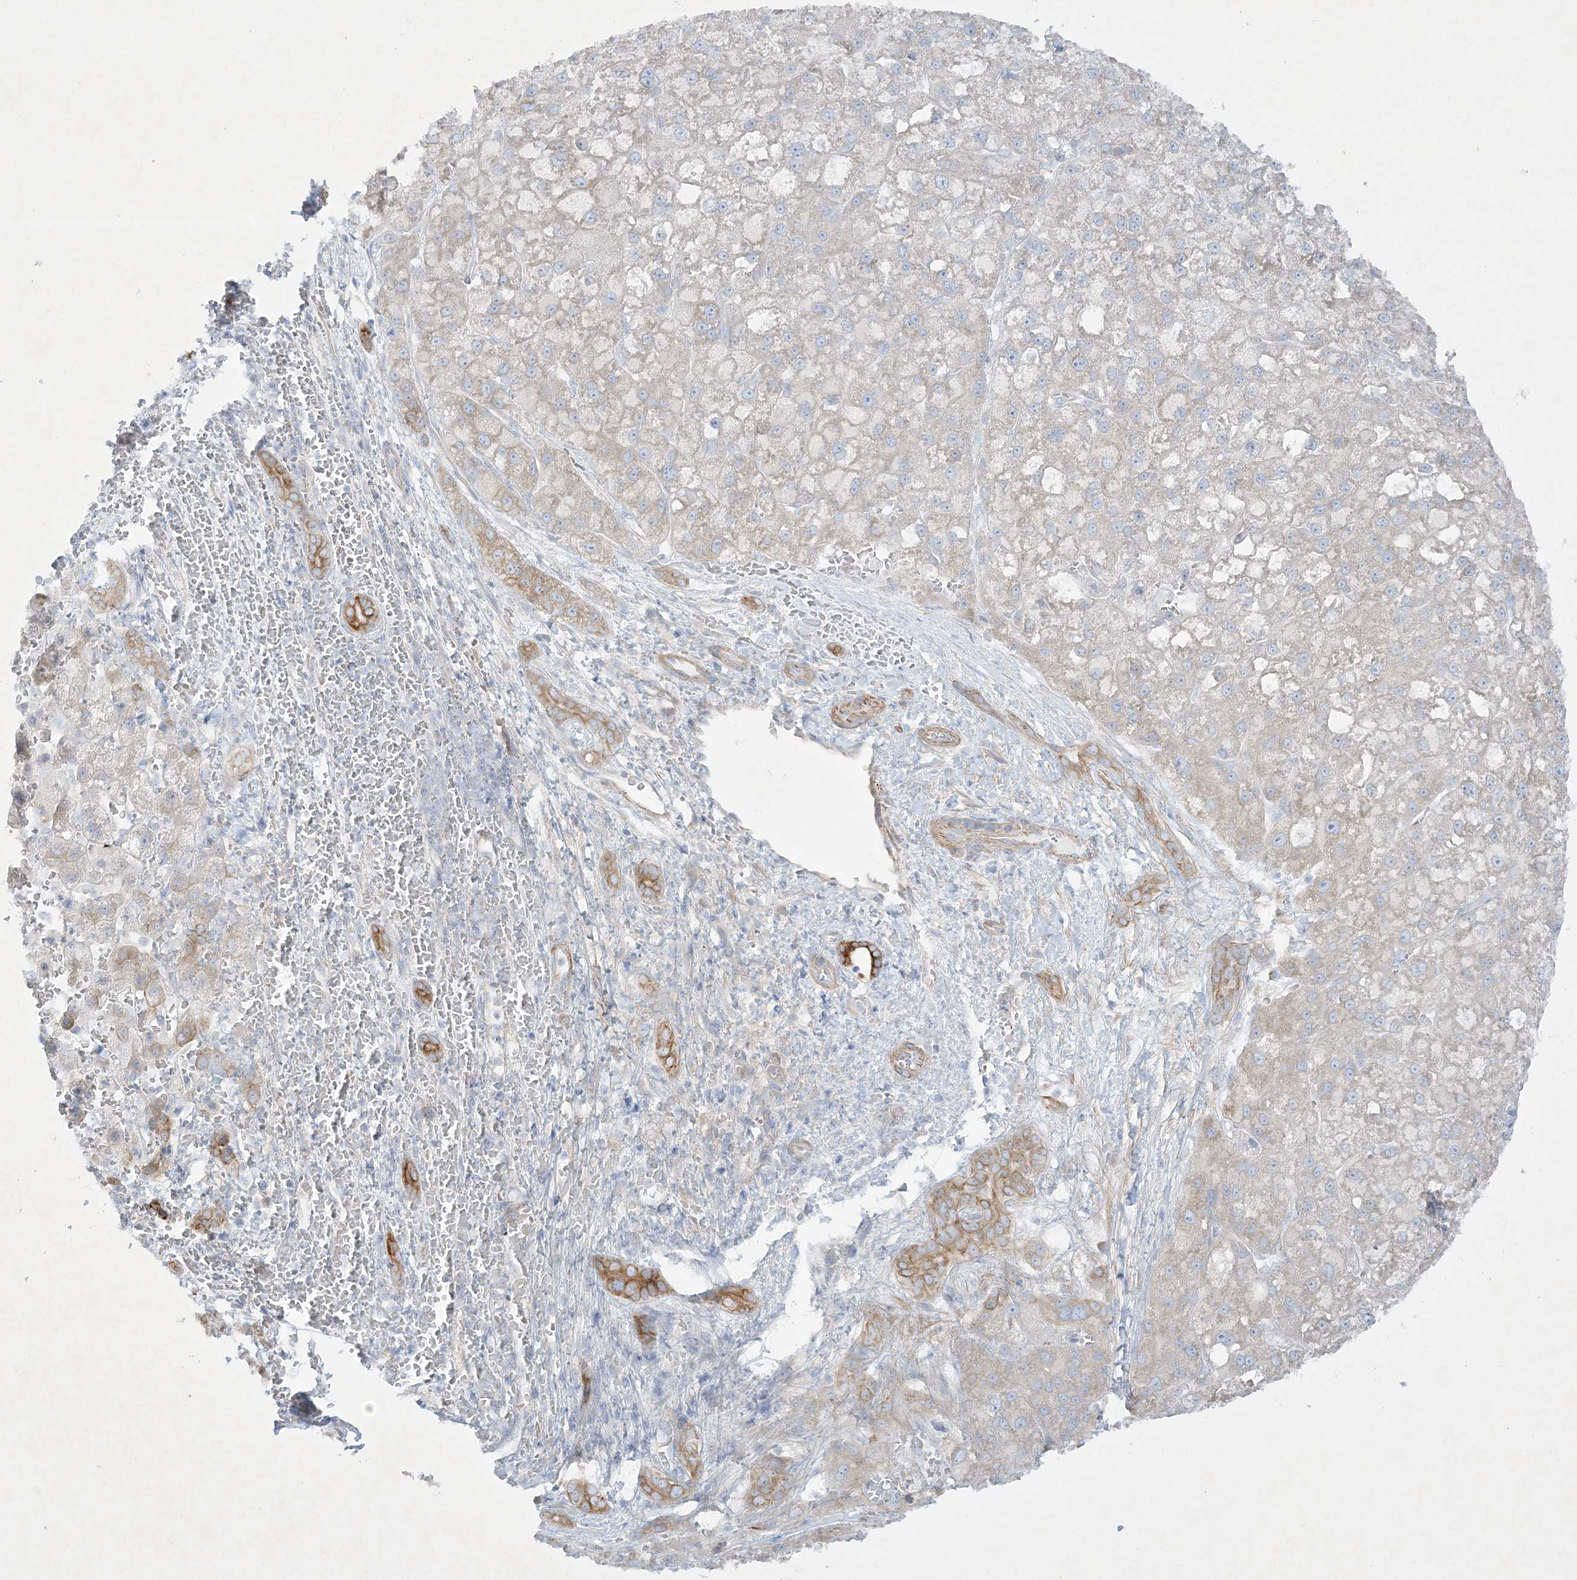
{"staining": {"intensity": "moderate", "quantity": "<25%", "location": "cytoplasmic/membranous"}, "tissue": "liver cancer", "cell_type": "Tumor cells", "image_type": "cancer", "snomed": [{"axis": "morphology", "description": "Carcinoma, Hepatocellular, NOS"}, {"axis": "topography", "description": "Liver"}], "caption": "Liver cancer (hepatocellular carcinoma) stained for a protein (brown) displays moderate cytoplasmic/membranous positive staining in approximately <25% of tumor cells.", "gene": "FARSB", "patient": {"sex": "male", "age": 57}}